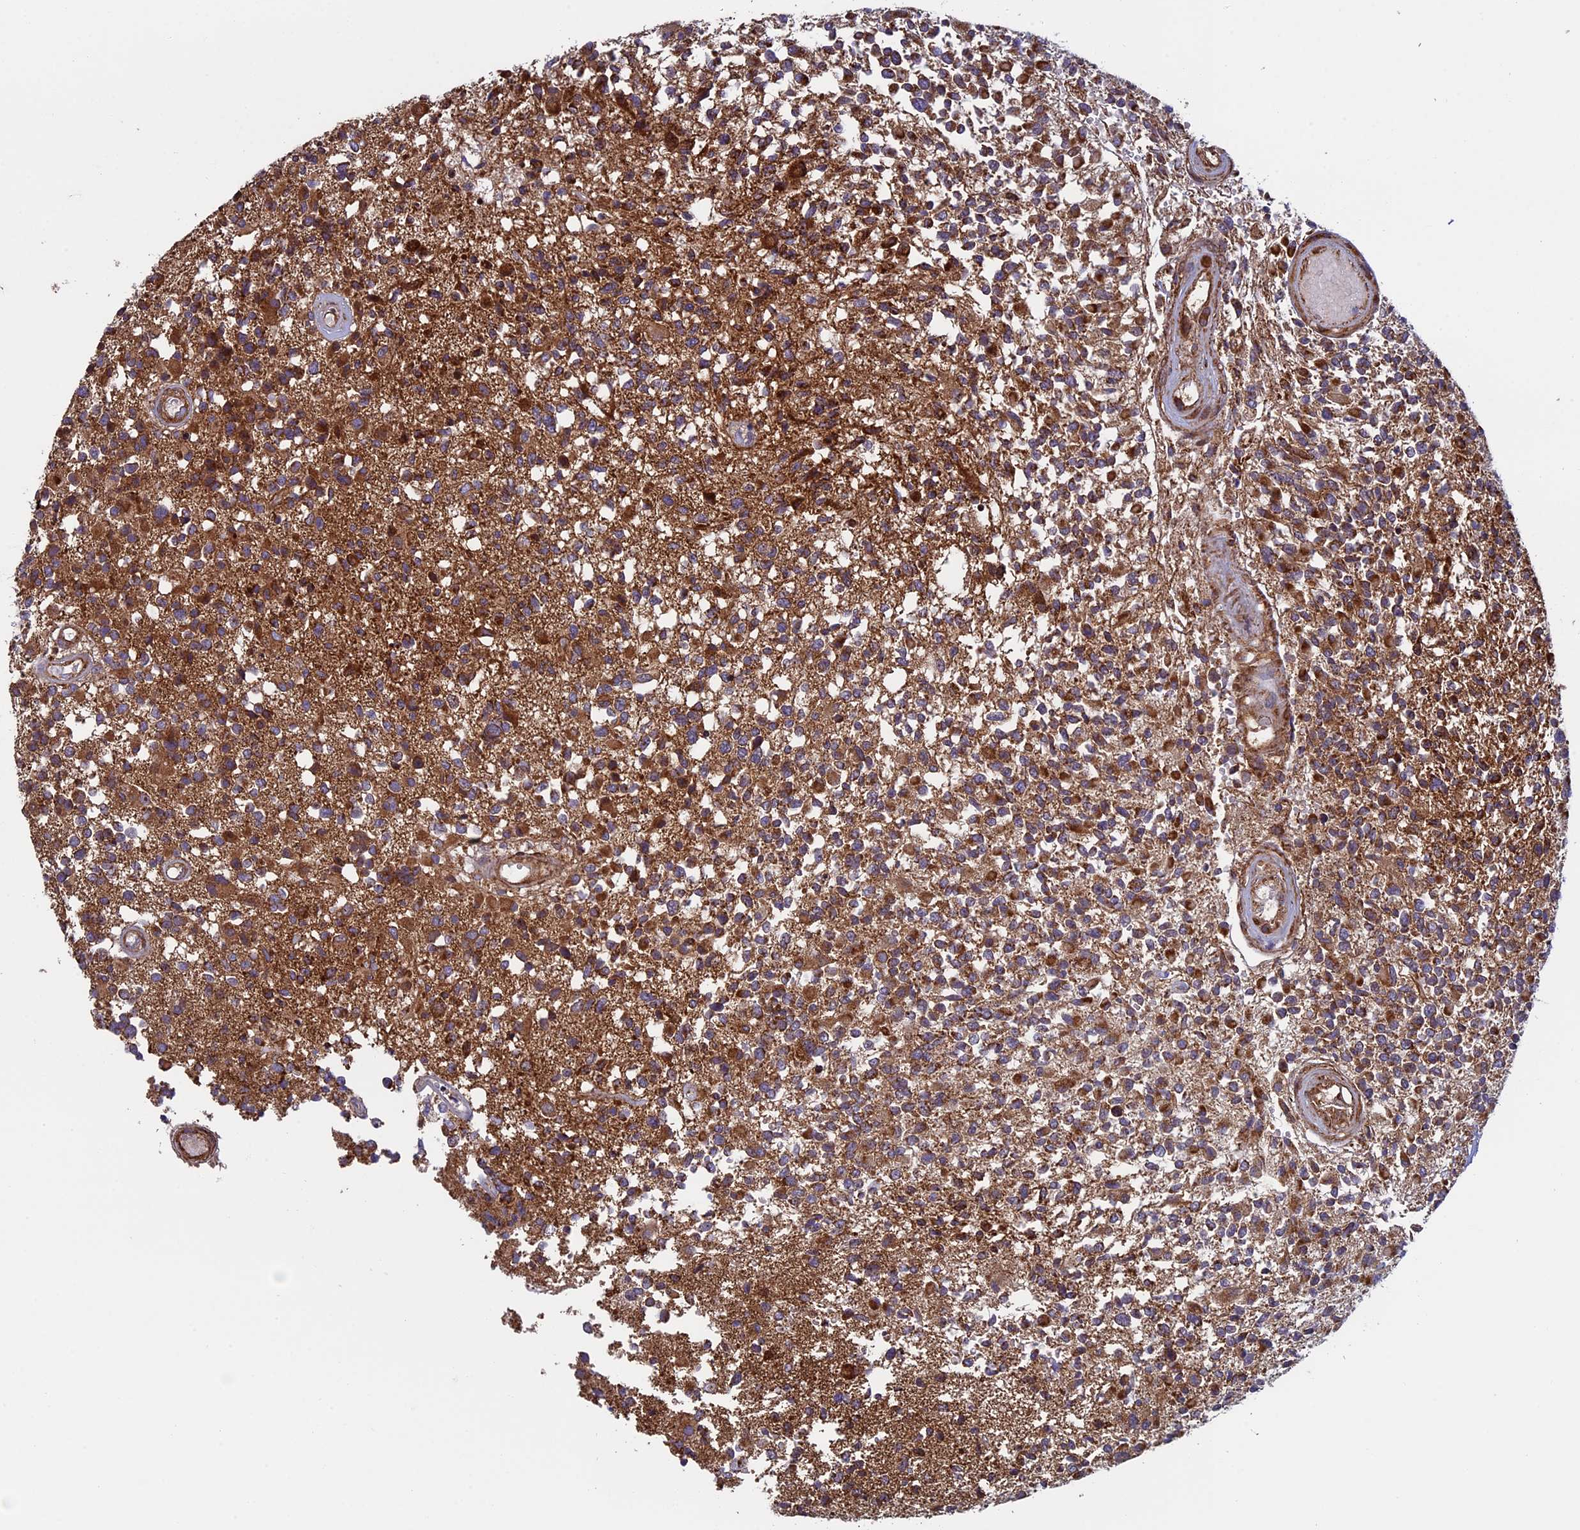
{"staining": {"intensity": "moderate", "quantity": ">75%", "location": "cytoplasmic/membranous"}, "tissue": "glioma", "cell_type": "Tumor cells", "image_type": "cancer", "snomed": [{"axis": "morphology", "description": "Glioma, malignant, High grade"}, {"axis": "morphology", "description": "Glioblastoma, NOS"}, {"axis": "topography", "description": "Brain"}], "caption": "IHC (DAB) staining of malignant glioma (high-grade) exhibits moderate cytoplasmic/membranous protein staining in approximately >75% of tumor cells. (Brightfield microscopy of DAB IHC at high magnification).", "gene": "CCDC8", "patient": {"sex": "male", "age": 60}}